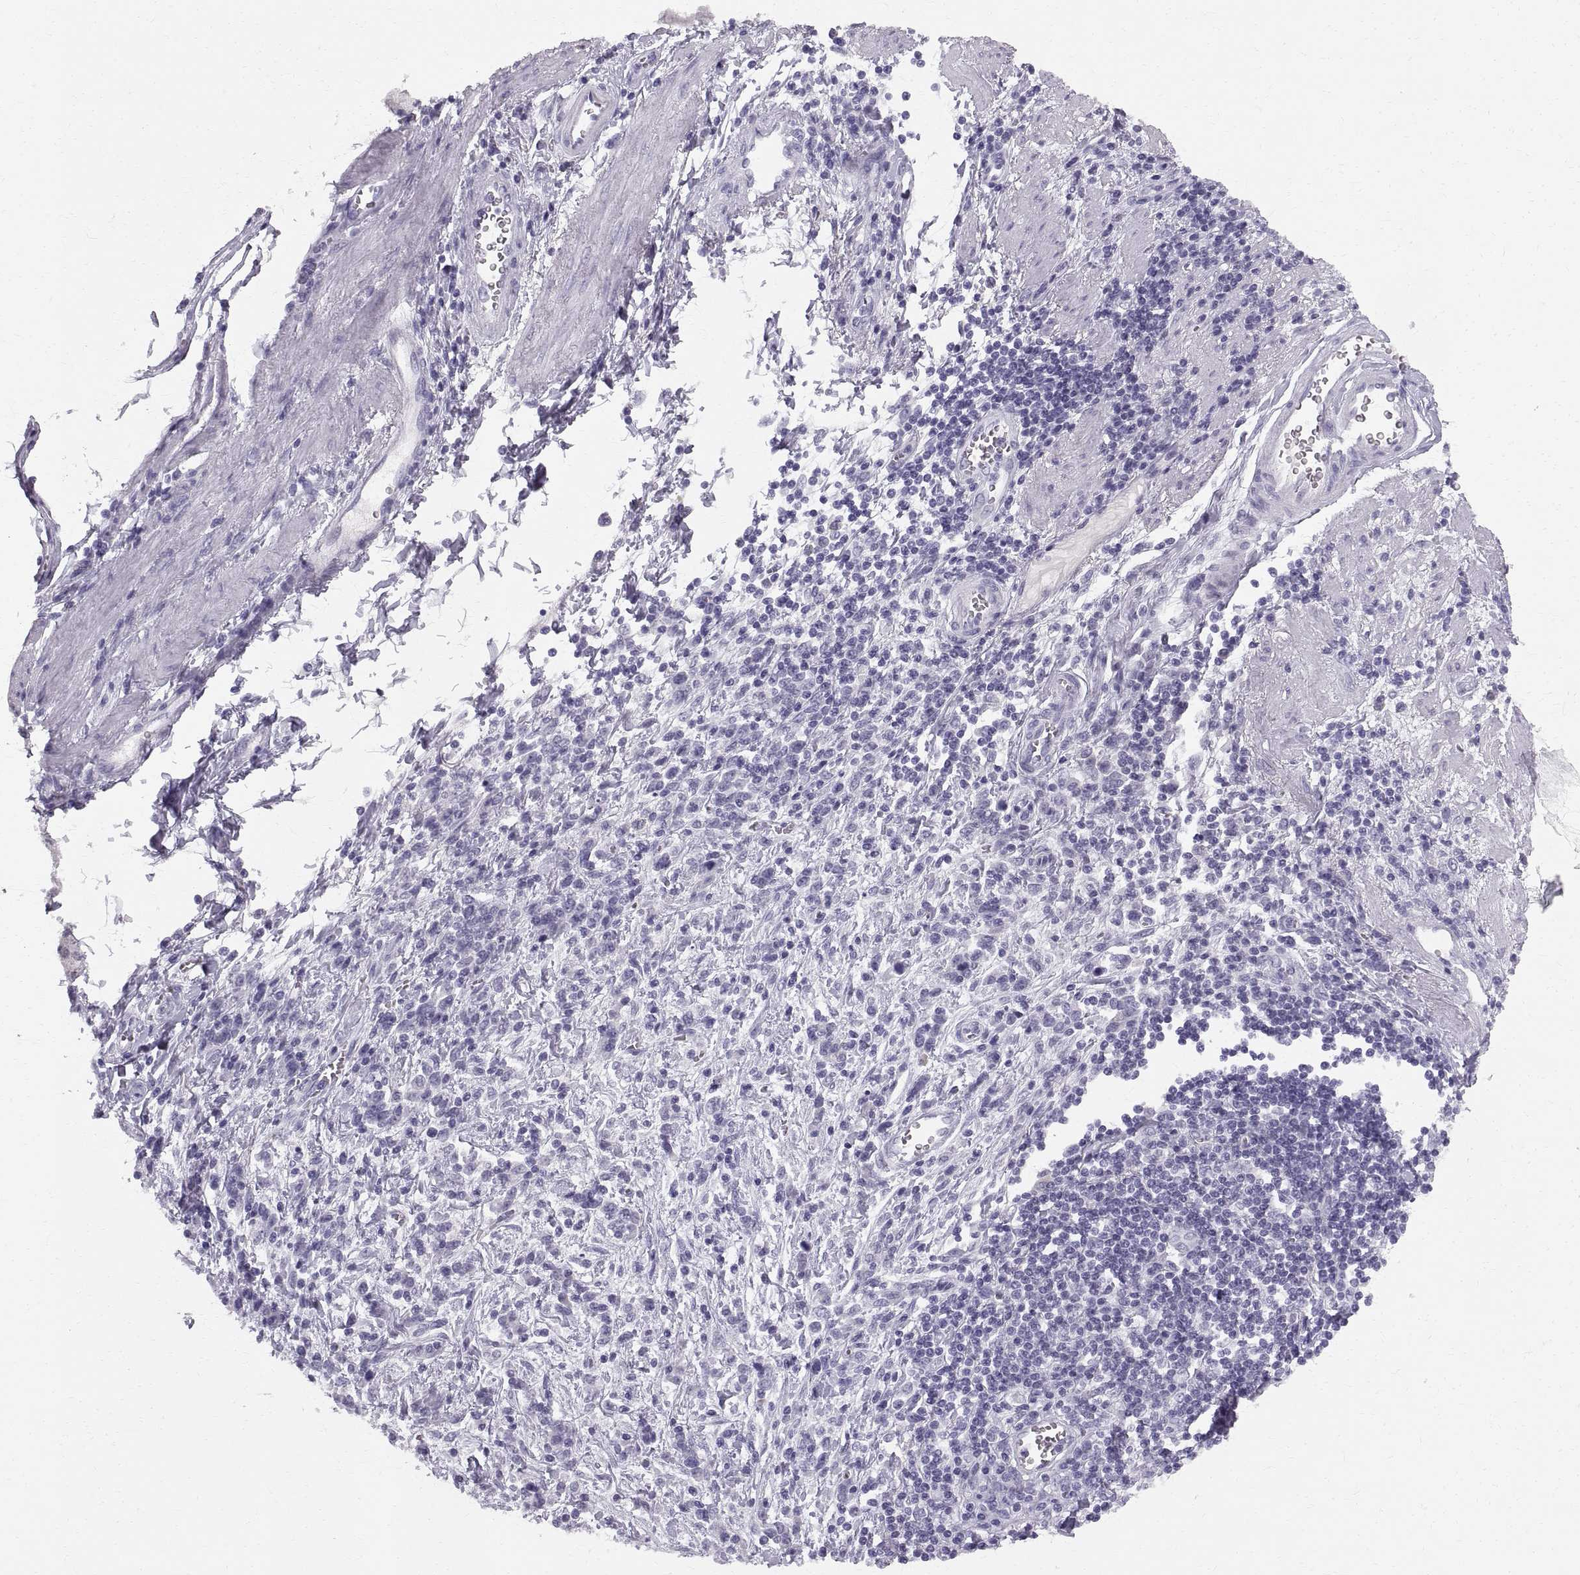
{"staining": {"intensity": "negative", "quantity": "none", "location": "none"}, "tissue": "stomach cancer", "cell_type": "Tumor cells", "image_type": "cancer", "snomed": [{"axis": "morphology", "description": "Adenocarcinoma, NOS"}, {"axis": "topography", "description": "Stomach"}], "caption": "High magnification brightfield microscopy of adenocarcinoma (stomach) stained with DAB (brown) and counterstained with hematoxylin (blue): tumor cells show no significant positivity.", "gene": "SLC22A6", "patient": {"sex": "female", "age": 57}}